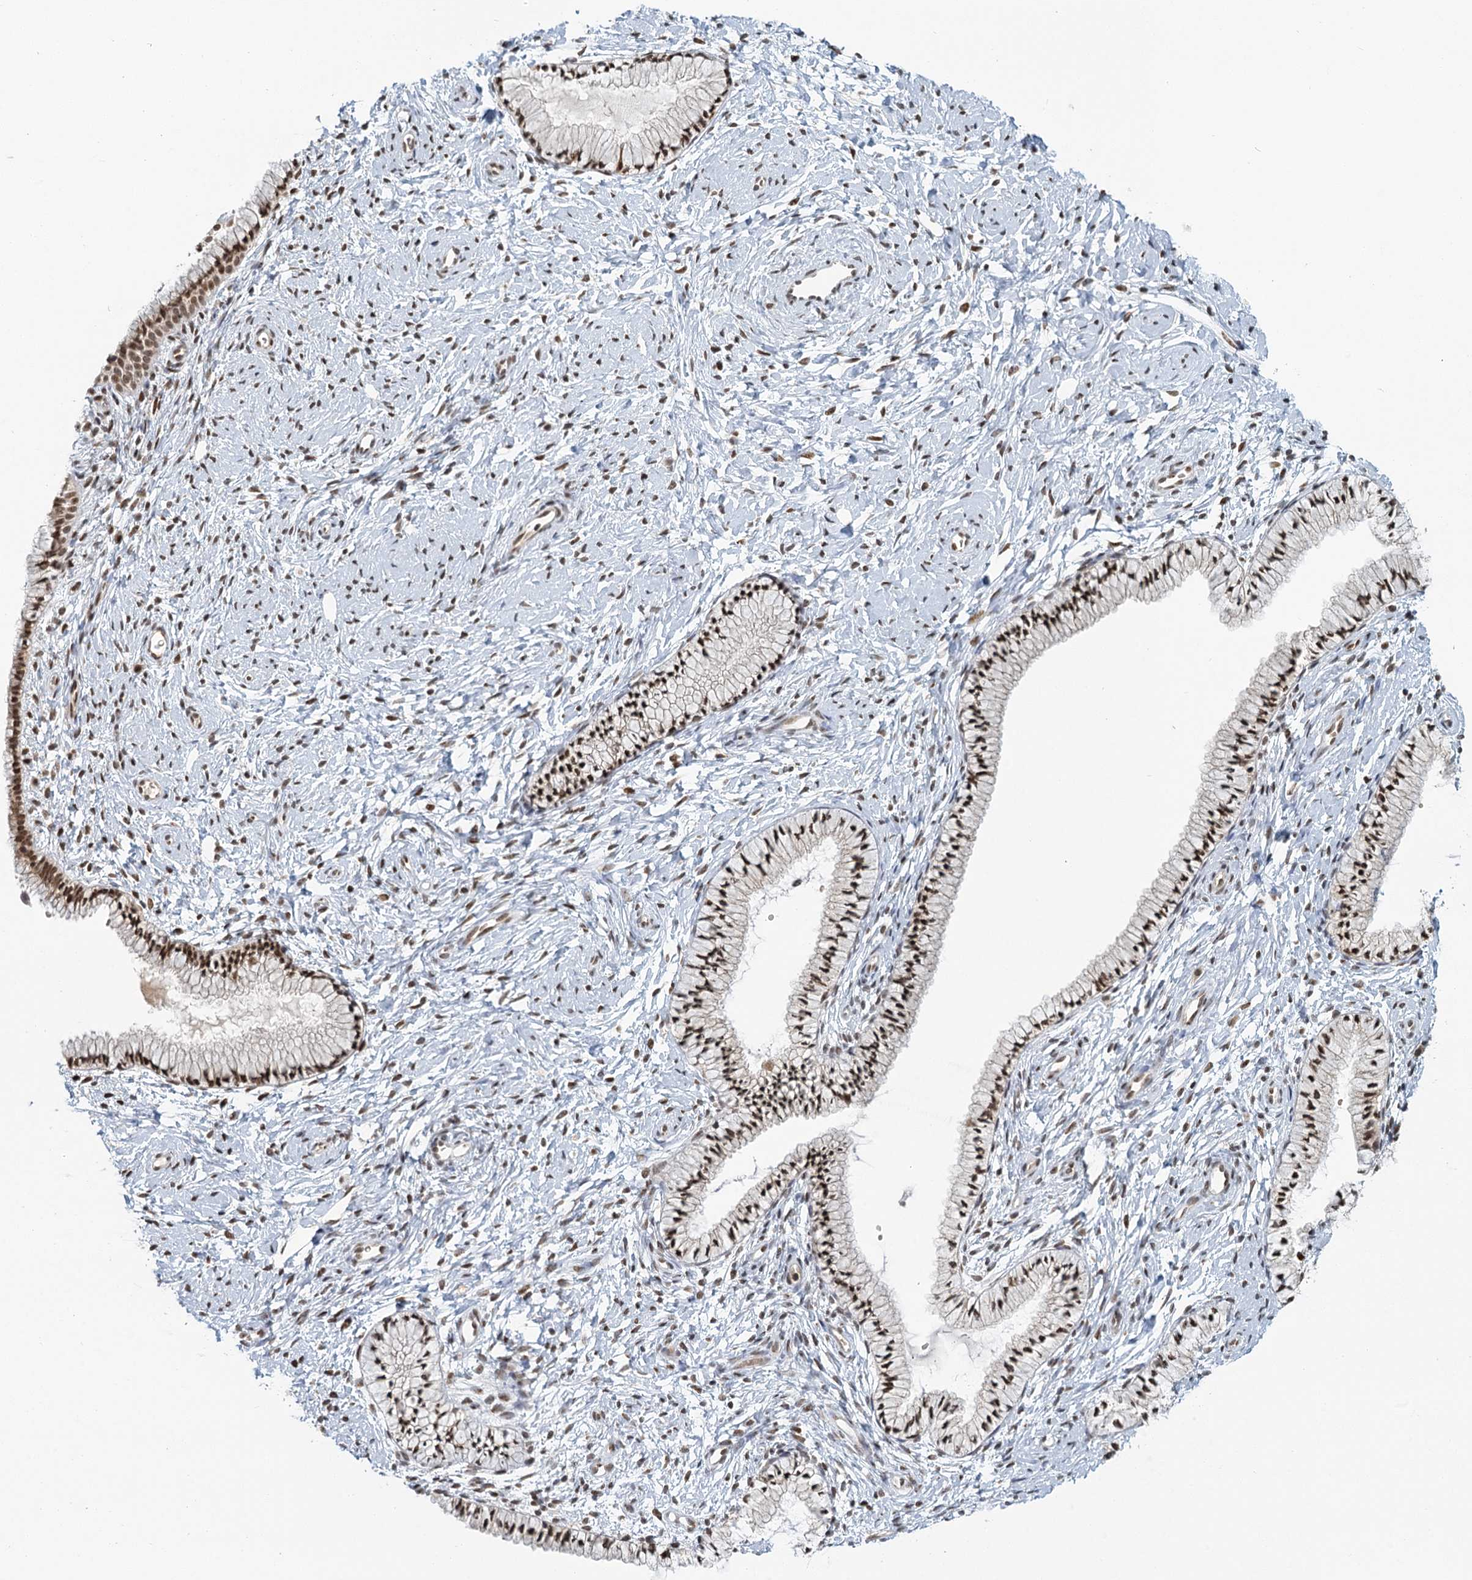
{"staining": {"intensity": "moderate", "quantity": ">75%", "location": "nuclear"}, "tissue": "cervix", "cell_type": "Glandular cells", "image_type": "normal", "snomed": [{"axis": "morphology", "description": "Normal tissue, NOS"}, {"axis": "topography", "description": "Cervix"}], "caption": "Immunohistochemistry (DAB (3,3'-diaminobenzidine)) staining of benign cervix exhibits moderate nuclear protein expression in about >75% of glandular cells. (DAB (3,3'-diaminobenzidine) IHC with brightfield microscopy, high magnification).", "gene": "TREX1", "patient": {"sex": "female", "age": 33}}